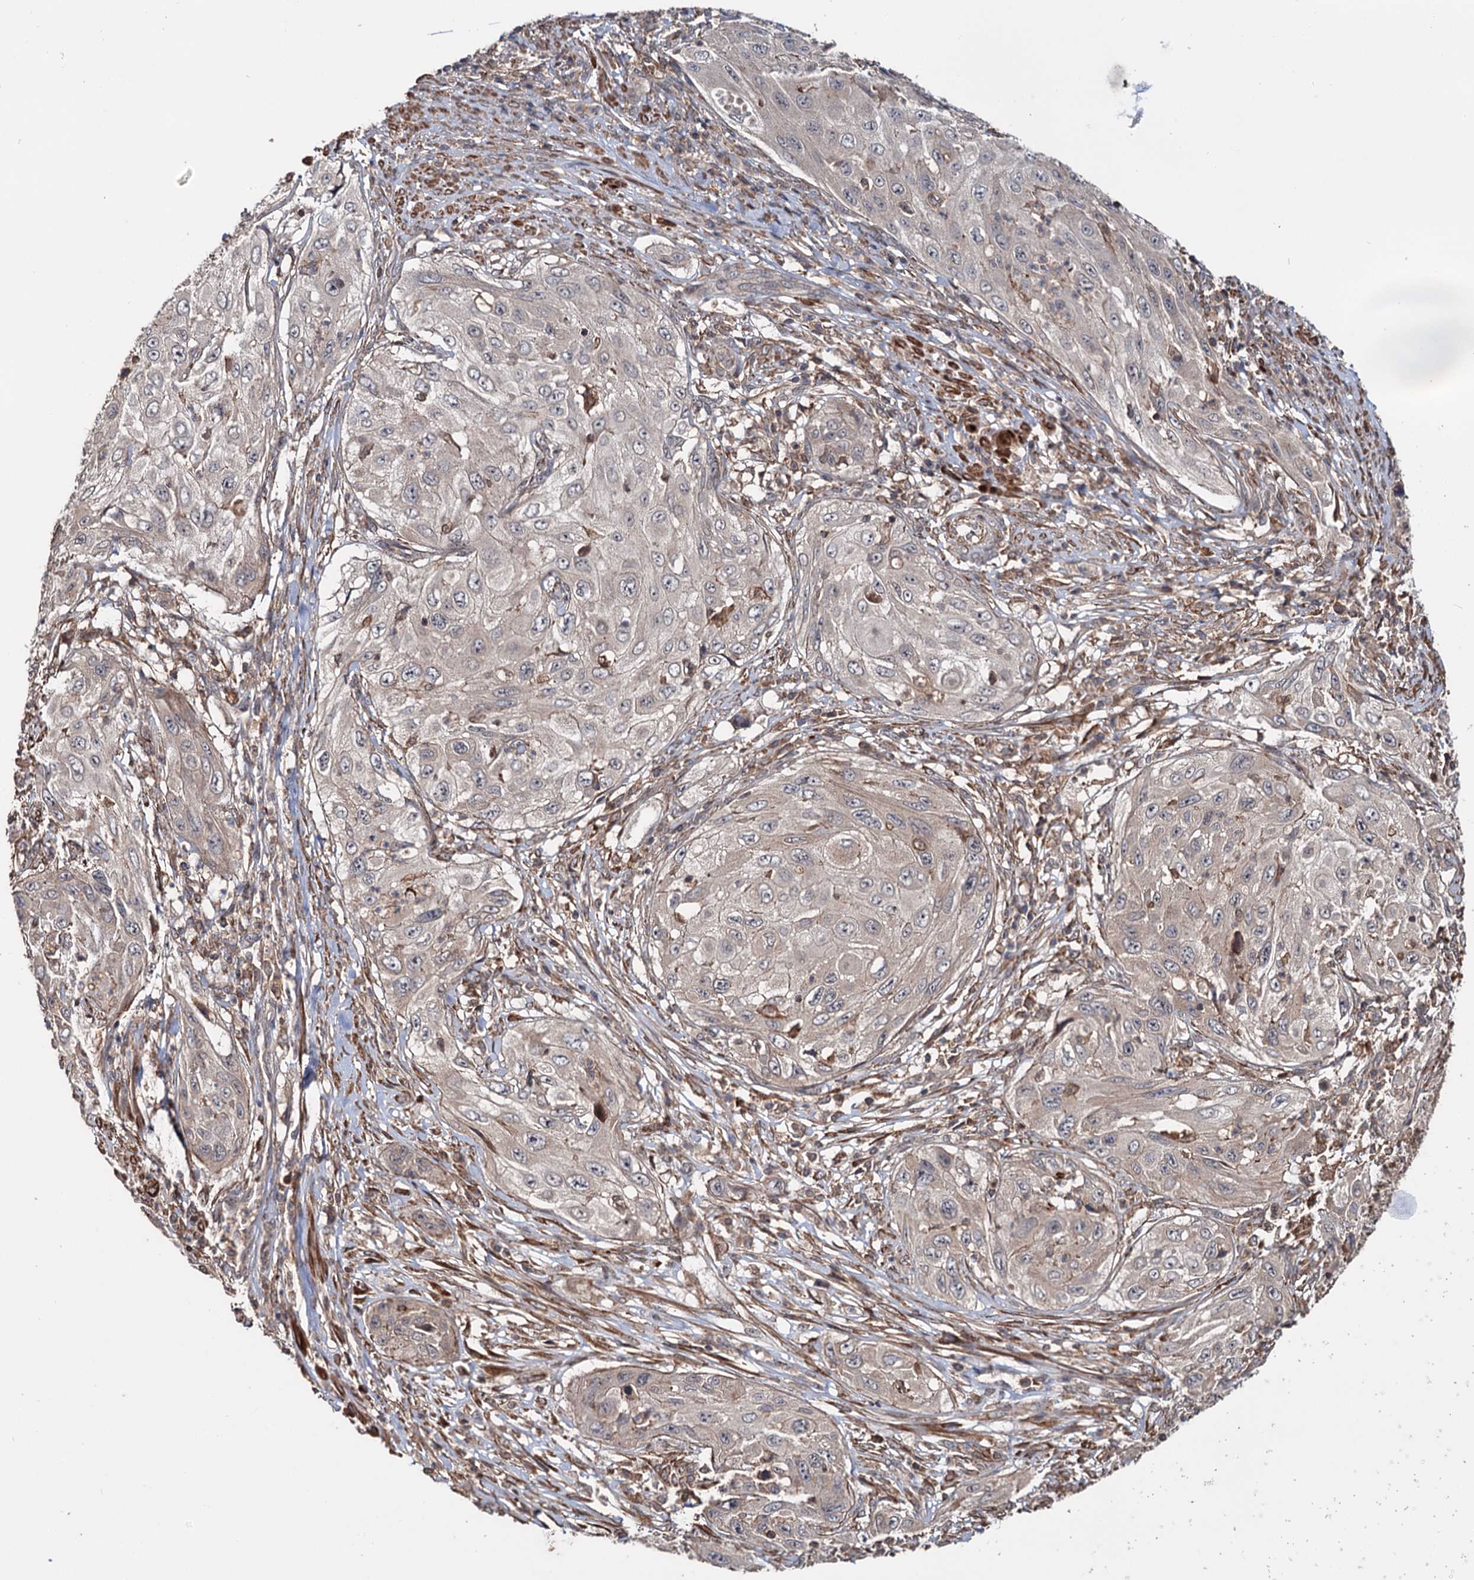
{"staining": {"intensity": "weak", "quantity": "<25%", "location": "cytoplasmic/membranous"}, "tissue": "cervical cancer", "cell_type": "Tumor cells", "image_type": "cancer", "snomed": [{"axis": "morphology", "description": "Squamous cell carcinoma, NOS"}, {"axis": "topography", "description": "Cervix"}], "caption": "Human squamous cell carcinoma (cervical) stained for a protein using immunohistochemistry (IHC) exhibits no staining in tumor cells.", "gene": "GRIP1", "patient": {"sex": "female", "age": 42}}